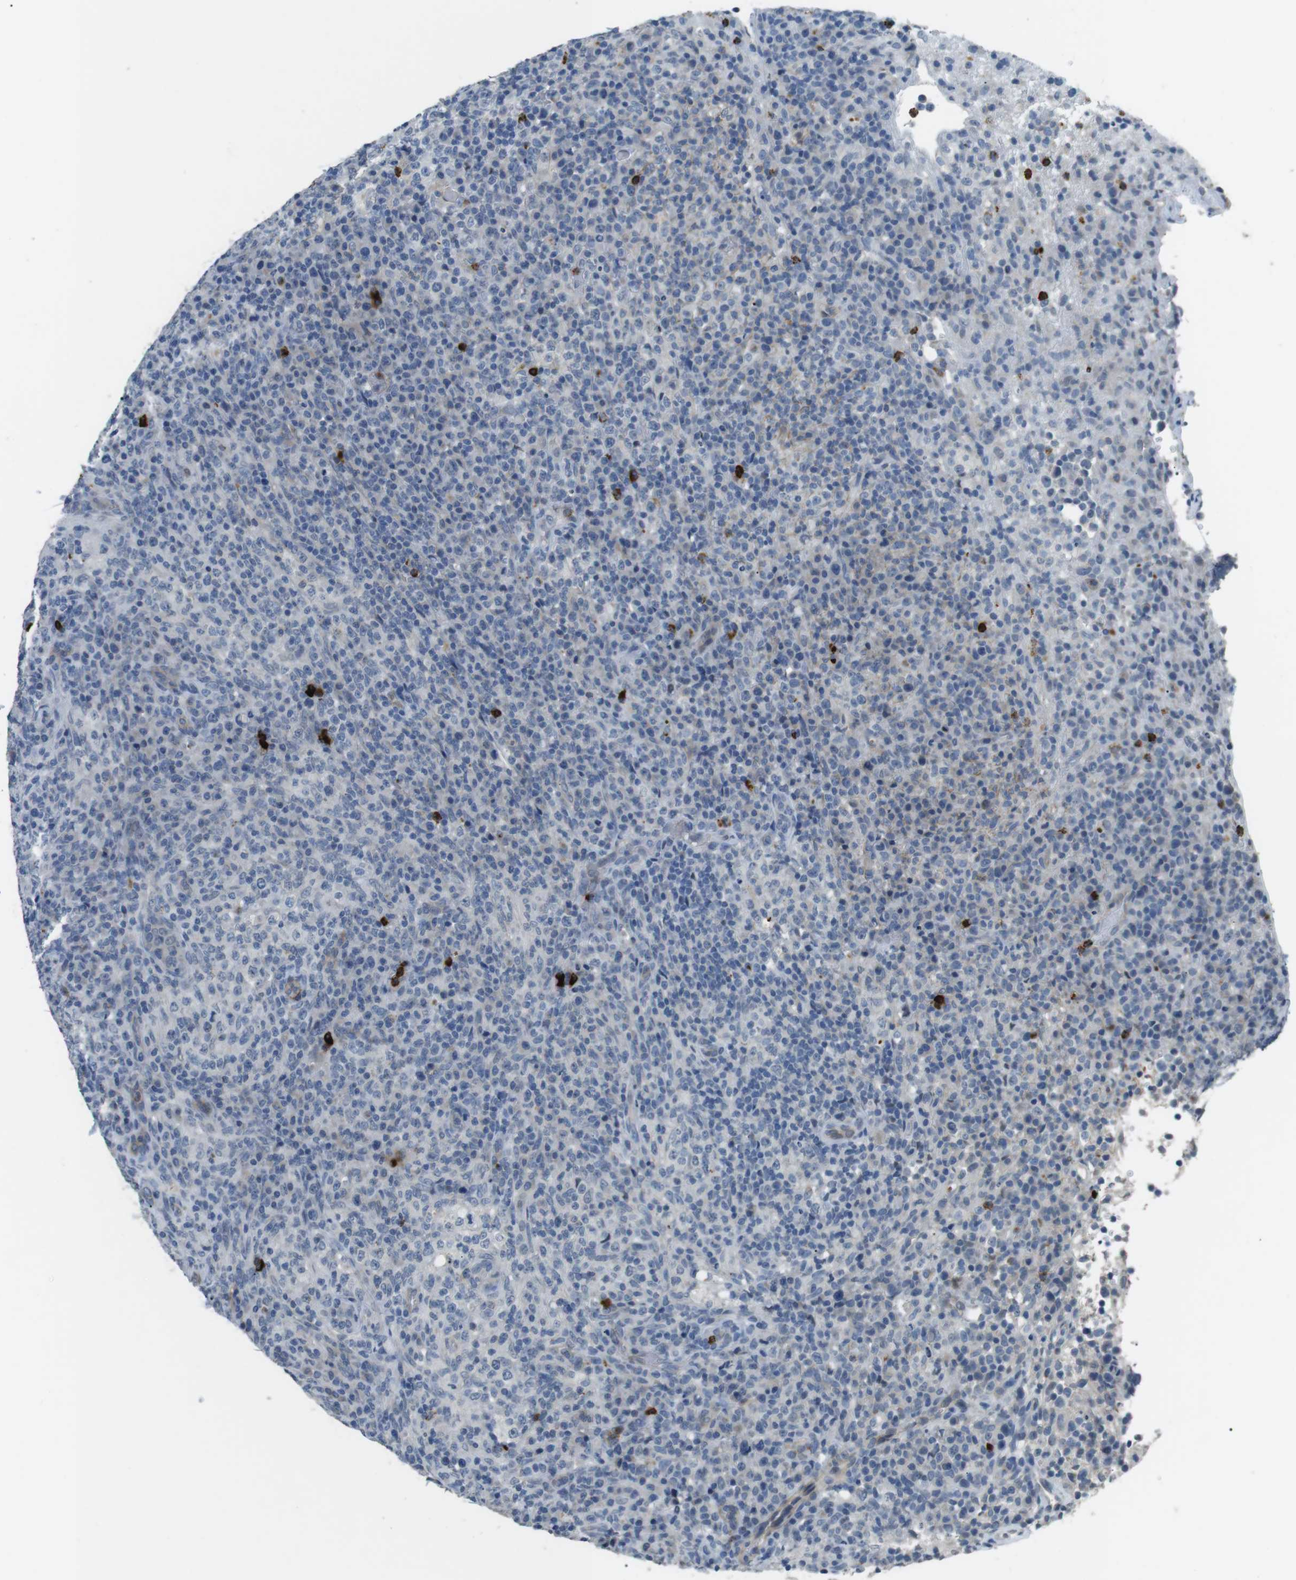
{"staining": {"intensity": "negative", "quantity": "none", "location": "none"}, "tissue": "lymphoma", "cell_type": "Tumor cells", "image_type": "cancer", "snomed": [{"axis": "morphology", "description": "Malignant lymphoma, non-Hodgkin's type, High grade"}, {"axis": "topography", "description": "Lymph node"}], "caption": "Tumor cells are negative for brown protein staining in lymphoma.", "gene": "GZMM", "patient": {"sex": "female", "age": 76}}